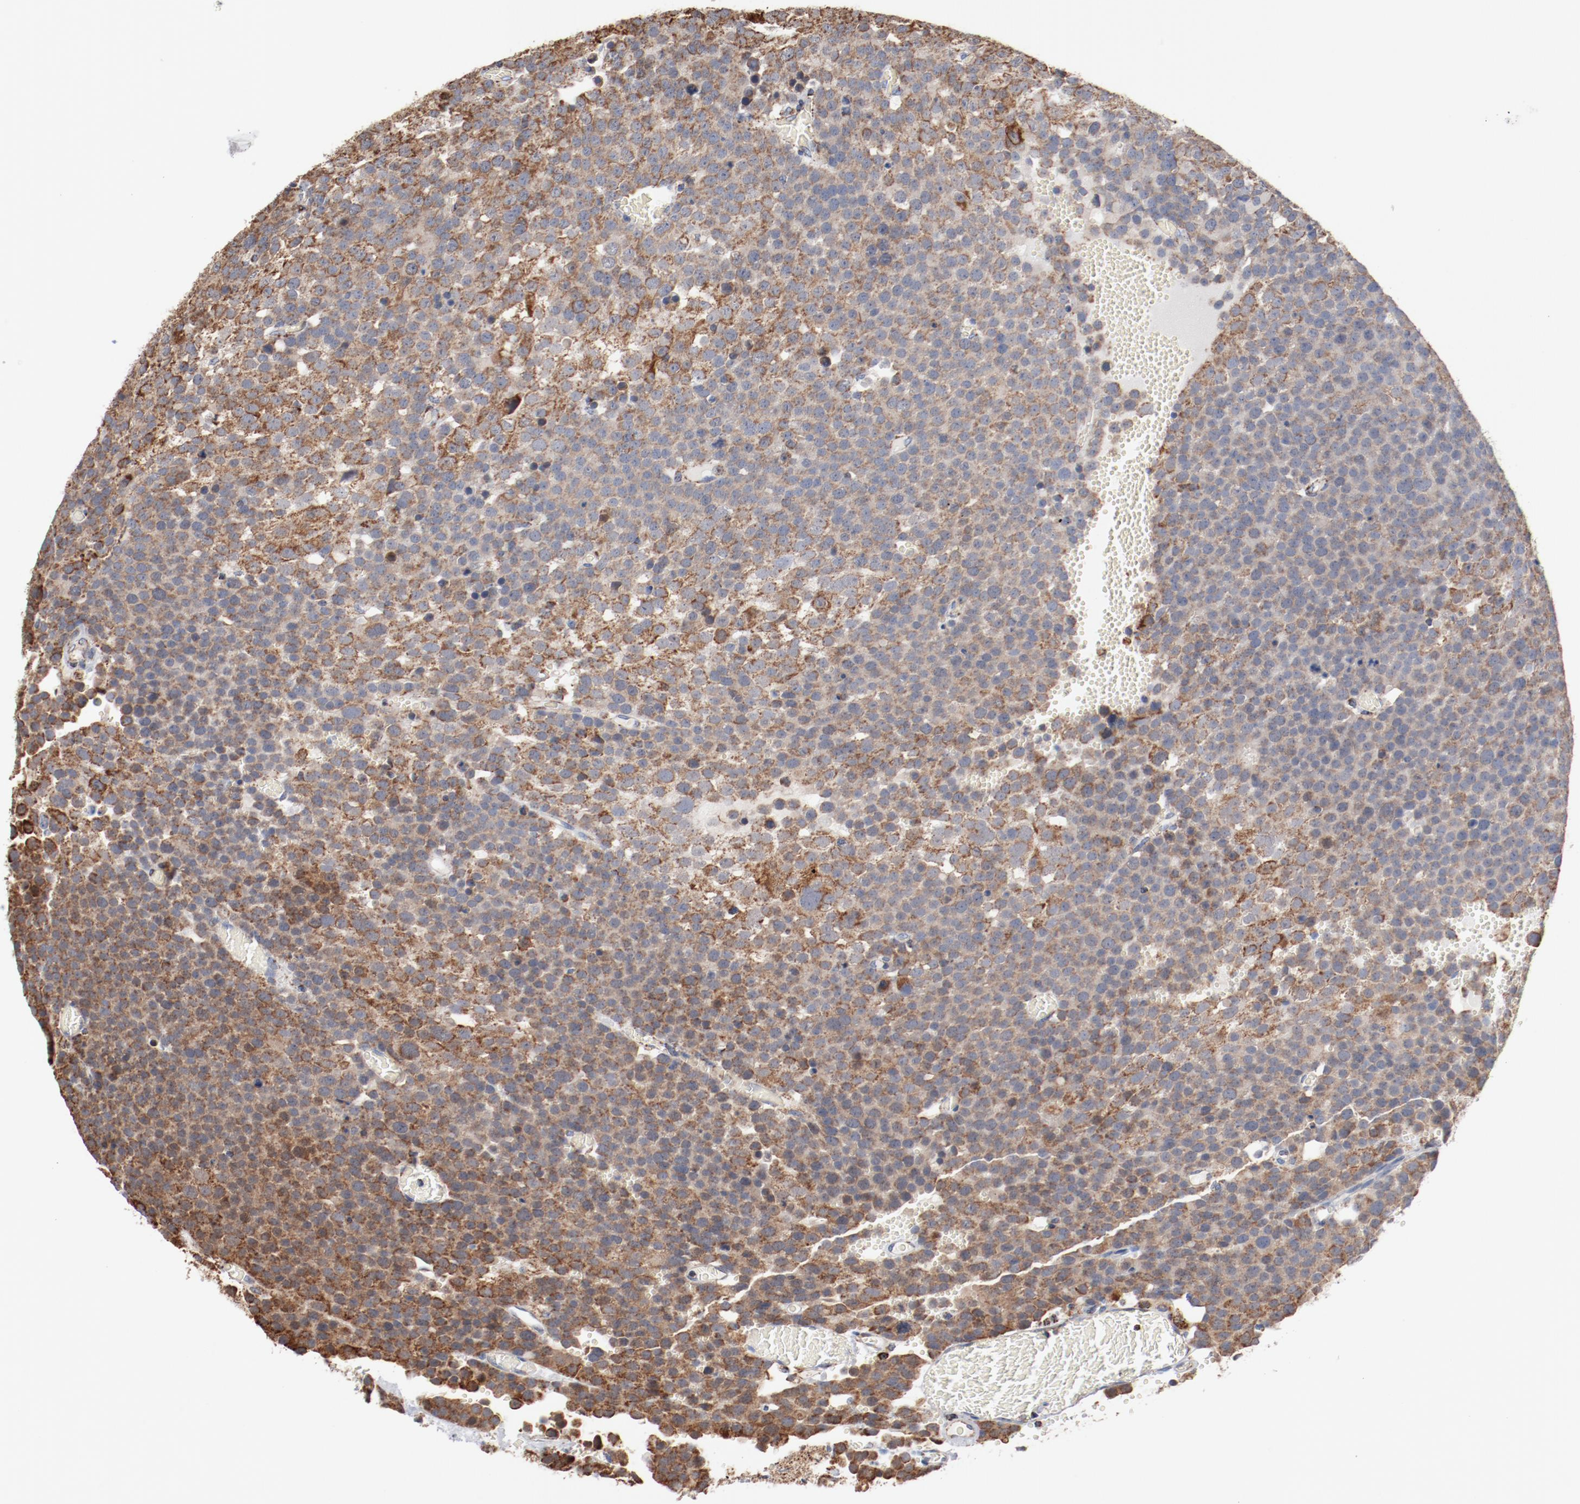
{"staining": {"intensity": "moderate", "quantity": ">75%", "location": "cytoplasmic/membranous"}, "tissue": "testis cancer", "cell_type": "Tumor cells", "image_type": "cancer", "snomed": [{"axis": "morphology", "description": "Seminoma, NOS"}, {"axis": "topography", "description": "Testis"}], "caption": "Protein staining exhibits moderate cytoplasmic/membranous staining in approximately >75% of tumor cells in testis cancer (seminoma).", "gene": "NDUFS4", "patient": {"sex": "male", "age": 71}}